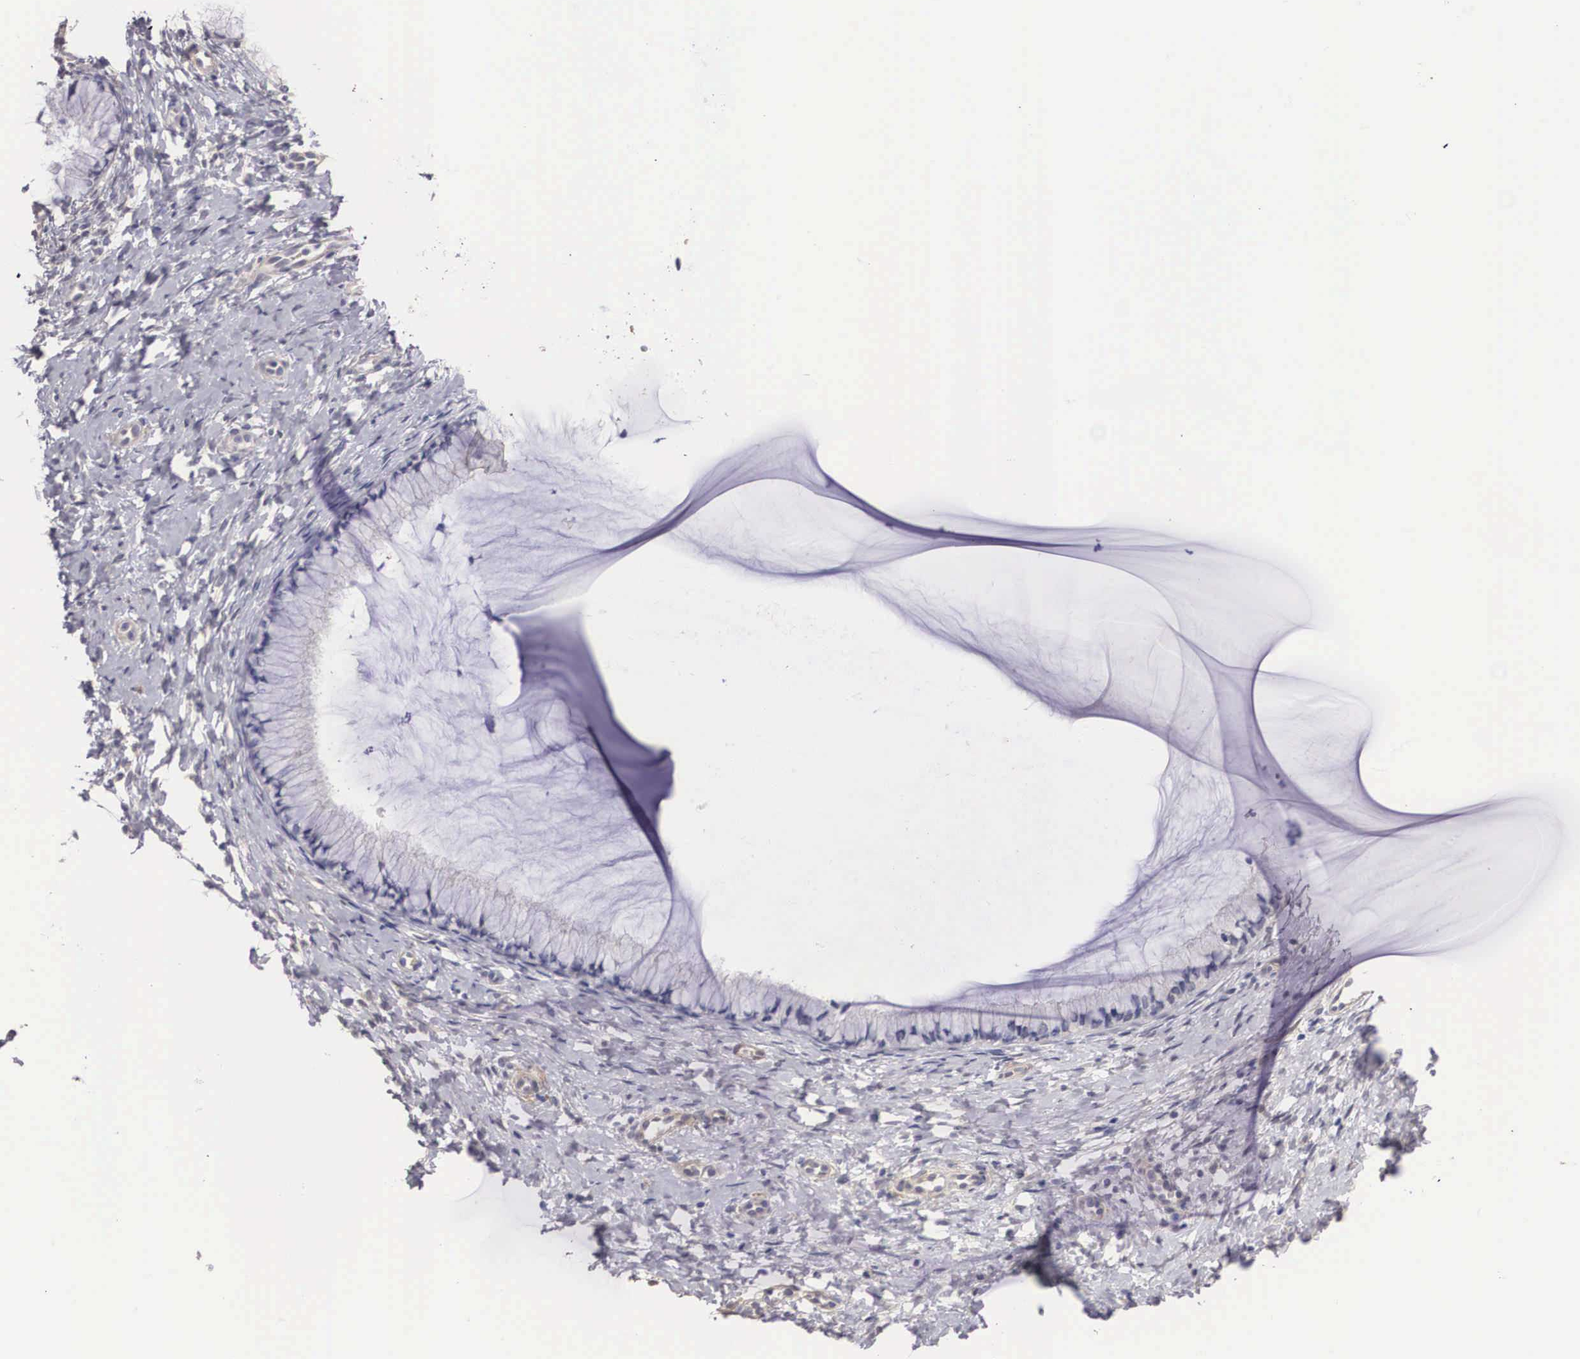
{"staining": {"intensity": "negative", "quantity": "none", "location": "none"}, "tissue": "cervix", "cell_type": "Glandular cells", "image_type": "normal", "snomed": [{"axis": "morphology", "description": "Normal tissue, NOS"}, {"axis": "topography", "description": "Cervix"}], "caption": "Immunohistochemical staining of benign cervix displays no significant expression in glandular cells. The staining was performed using DAB (3,3'-diaminobenzidine) to visualize the protein expression in brown, while the nuclei were stained in blue with hematoxylin (Magnification: 20x).", "gene": "ENOX2", "patient": {"sex": "female", "age": 53}}